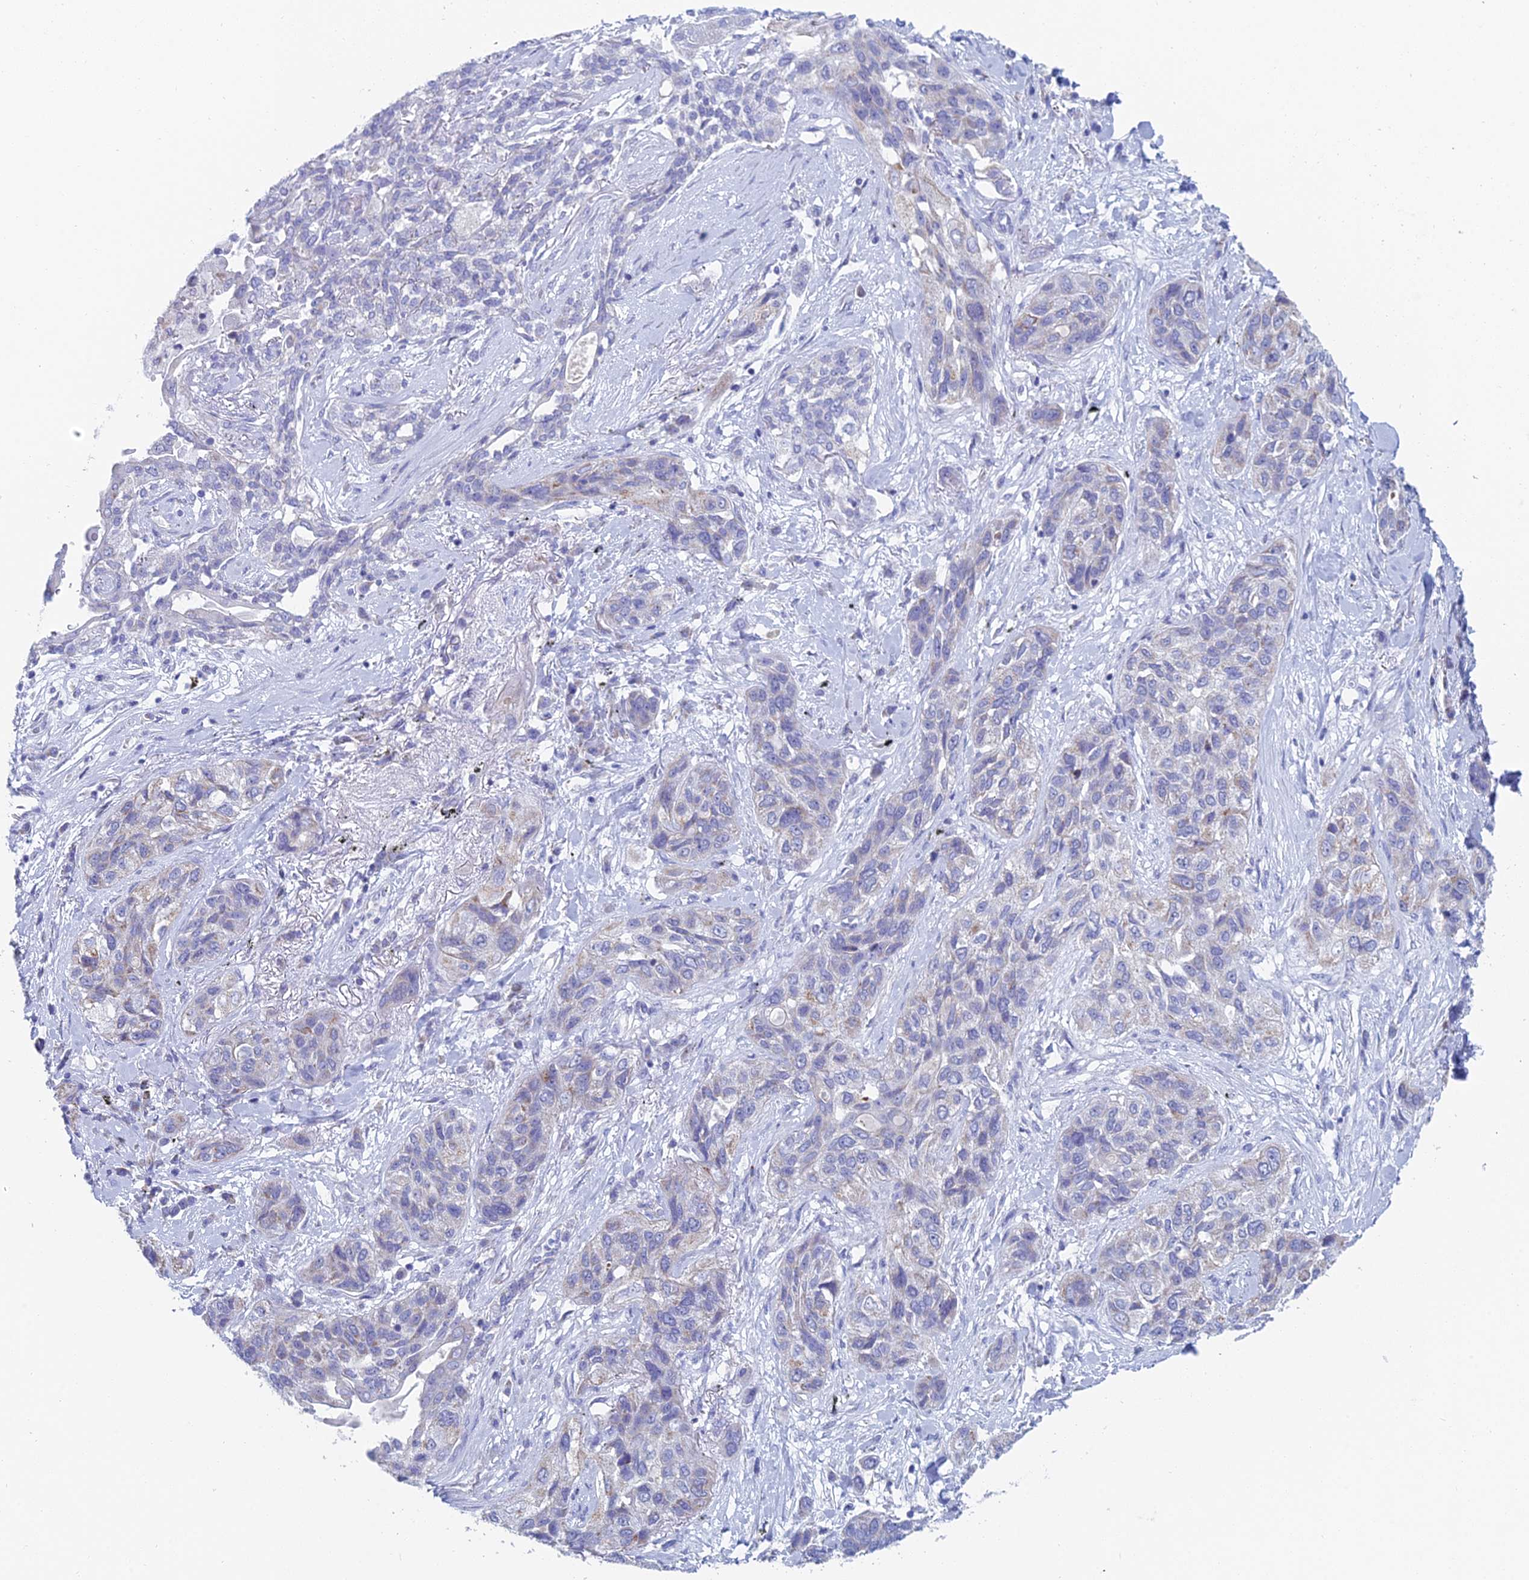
{"staining": {"intensity": "weak", "quantity": "<25%", "location": "cytoplasmic/membranous"}, "tissue": "lung cancer", "cell_type": "Tumor cells", "image_type": "cancer", "snomed": [{"axis": "morphology", "description": "Squamous cell carcinoma, NOS"}, {"axis": "topography", "description": "Lung"}], "caption": "The IHC histopathology image has no significant positivity in tumor cells of lung cancer tissue.", "gene": "ACSM1", "patient": {"sex": "female", "age": 70}}